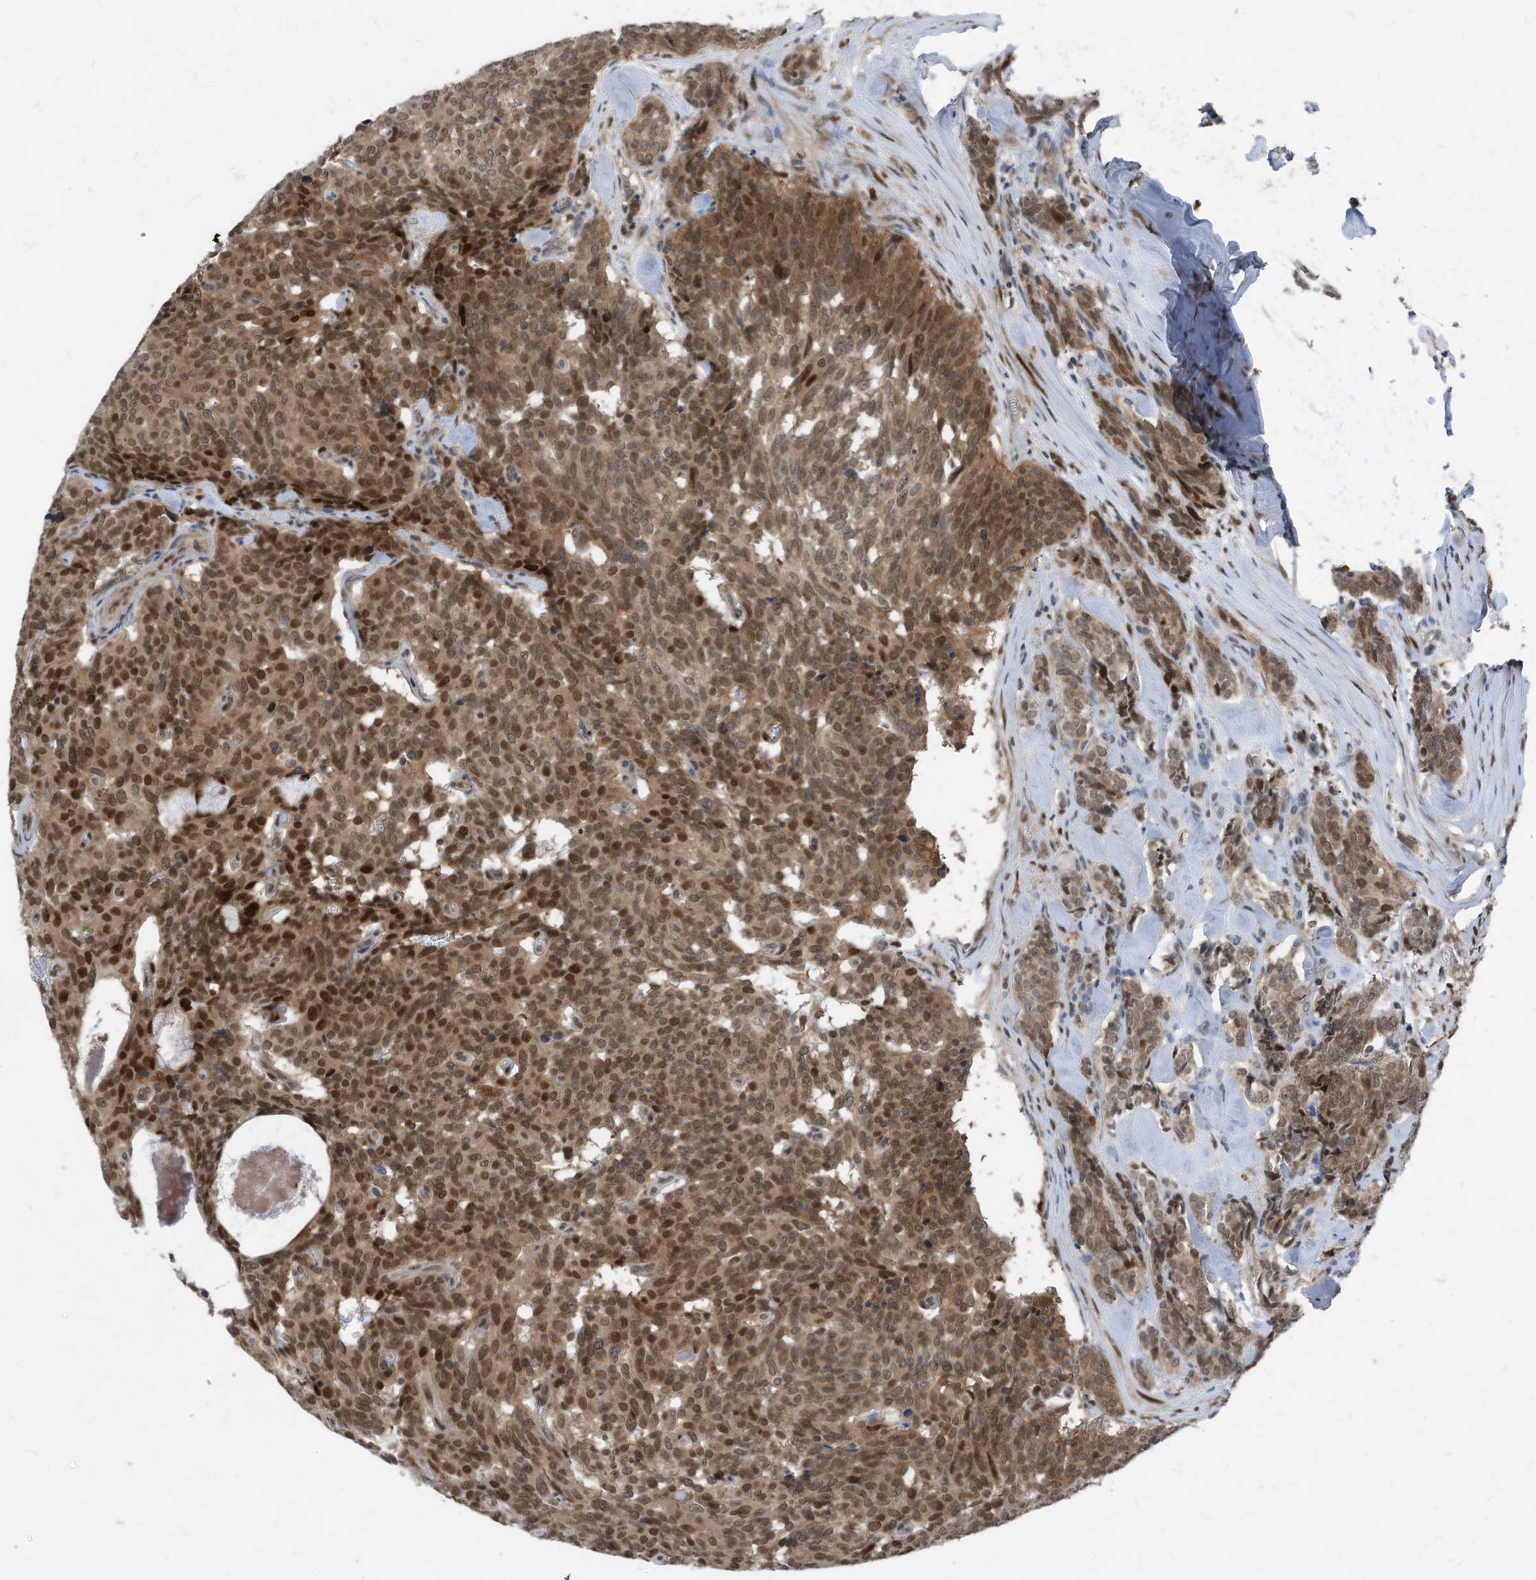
{"staining": {"intensity": "moderate", "quantity": ">75%", "location": "cytoplasmic/membranous,nuclear"}, "tissue": "carcinoid", "cell_type": "Tumor cells", "image_type": "cancer", "snomed": [{"axis": "morphology", "description": "Carcinoid, malignant, NOS"}, {"axis": "topography", "description": "Lung"}], "caption": "Immunohistochemistry image of human carcinoid stained for a protein (brown), which displays medium levels of moderate cytoplasmic/membranous and nuclear expression in about >75% of tumor cells.", "gene": "KPNB1", "patient": {"sex": "female", "age": 46}}